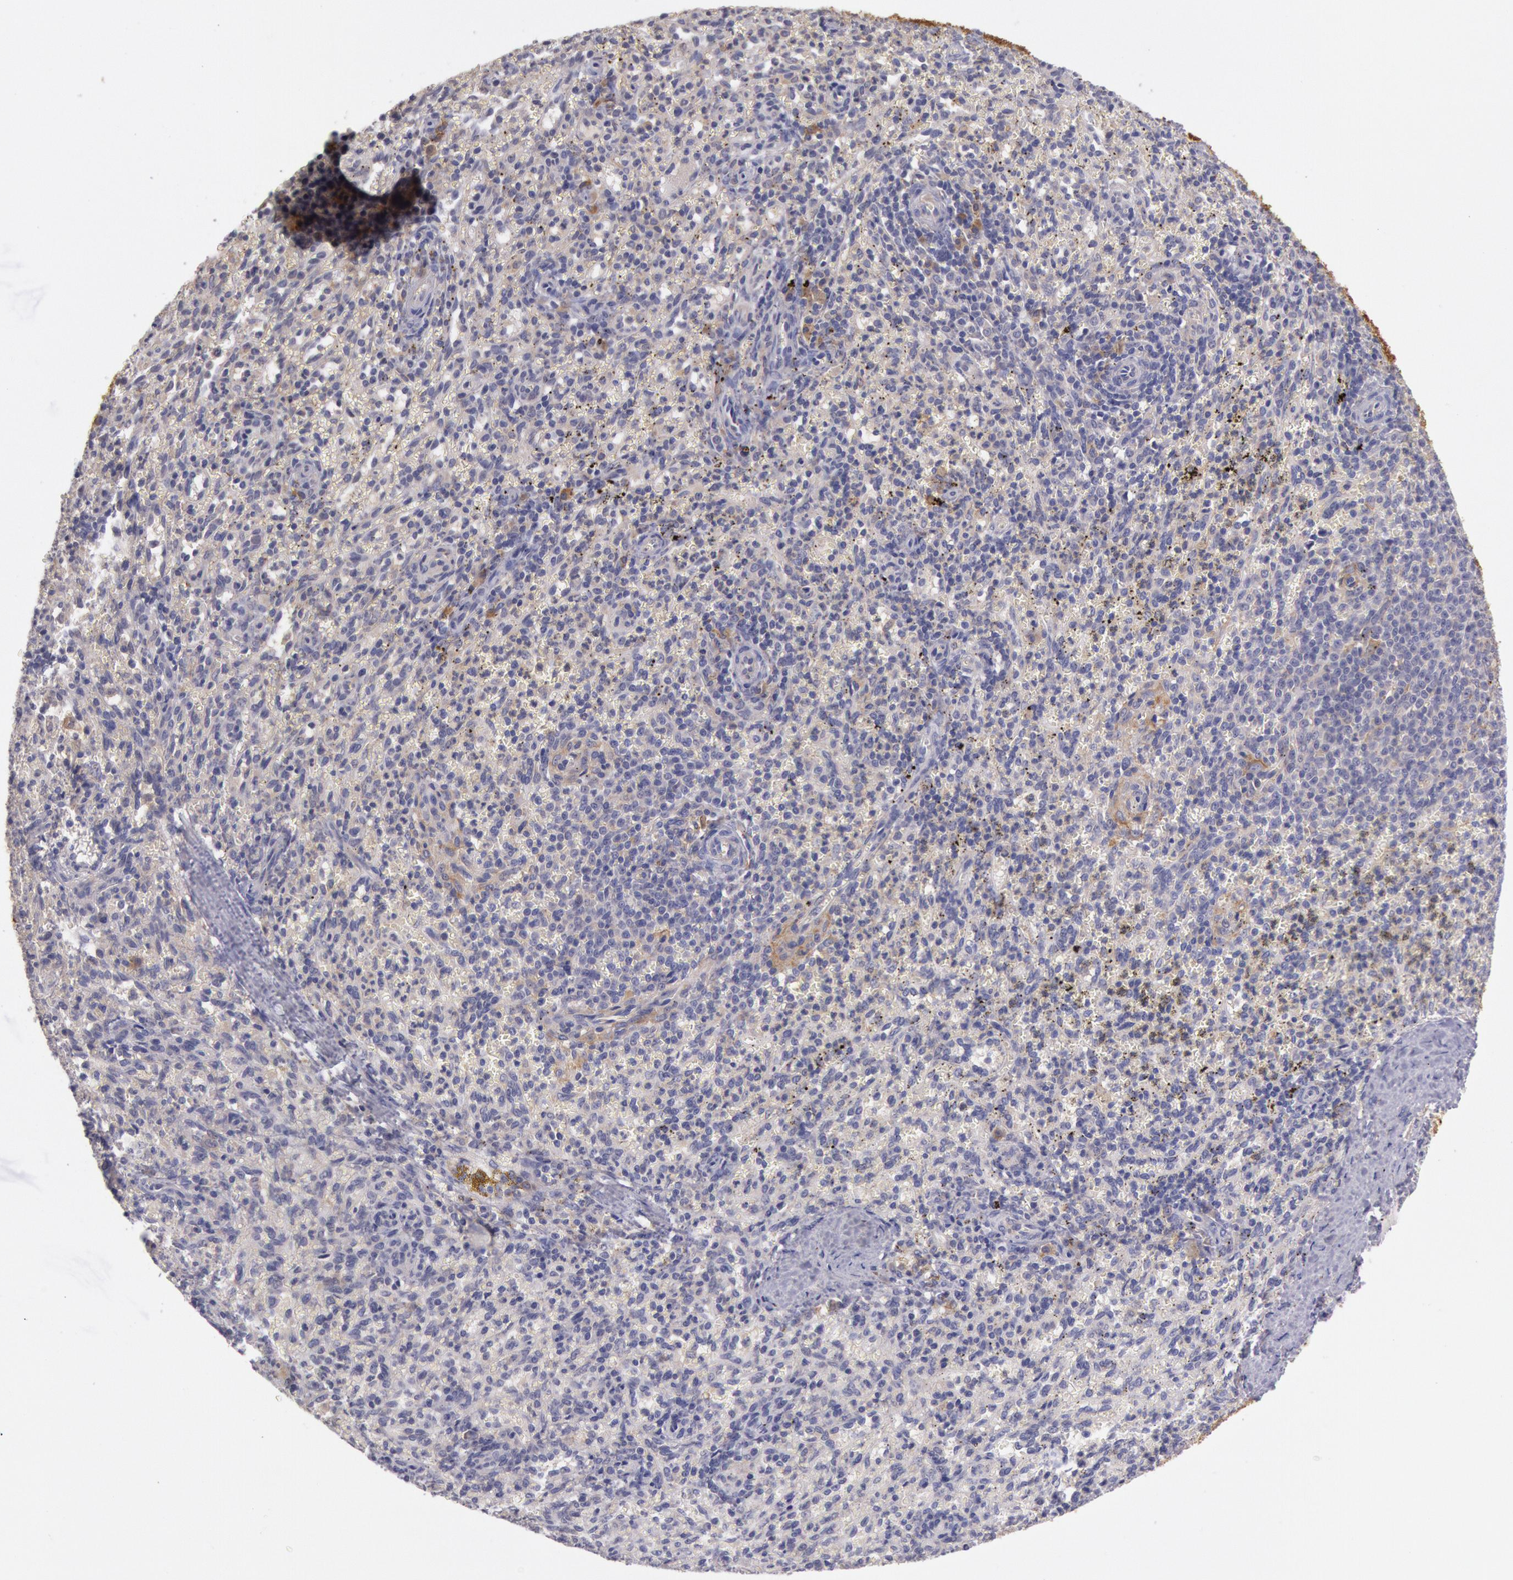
{"staining": {"intensity": "negative", "quantity": "none", "location": "none"}, "tissue": "spleen", "cell_type": "Cells in red pulp", "image_type": "normal", "snomed": [{"axis": "morphology", "description": "Normal tissue, NOS"}, {"axis": "topography", "description": "Spleen"}], "caption": "High magnification brightfield microscopy of normal spleen stained with DAB (3,3'-diaminobenzidine) (brown) and counterstained with hematoxylin (blue): cells in red pulp show no significant expression.", "gene": "MYO5A", "patient": {"sex": "female", "age": 10}}